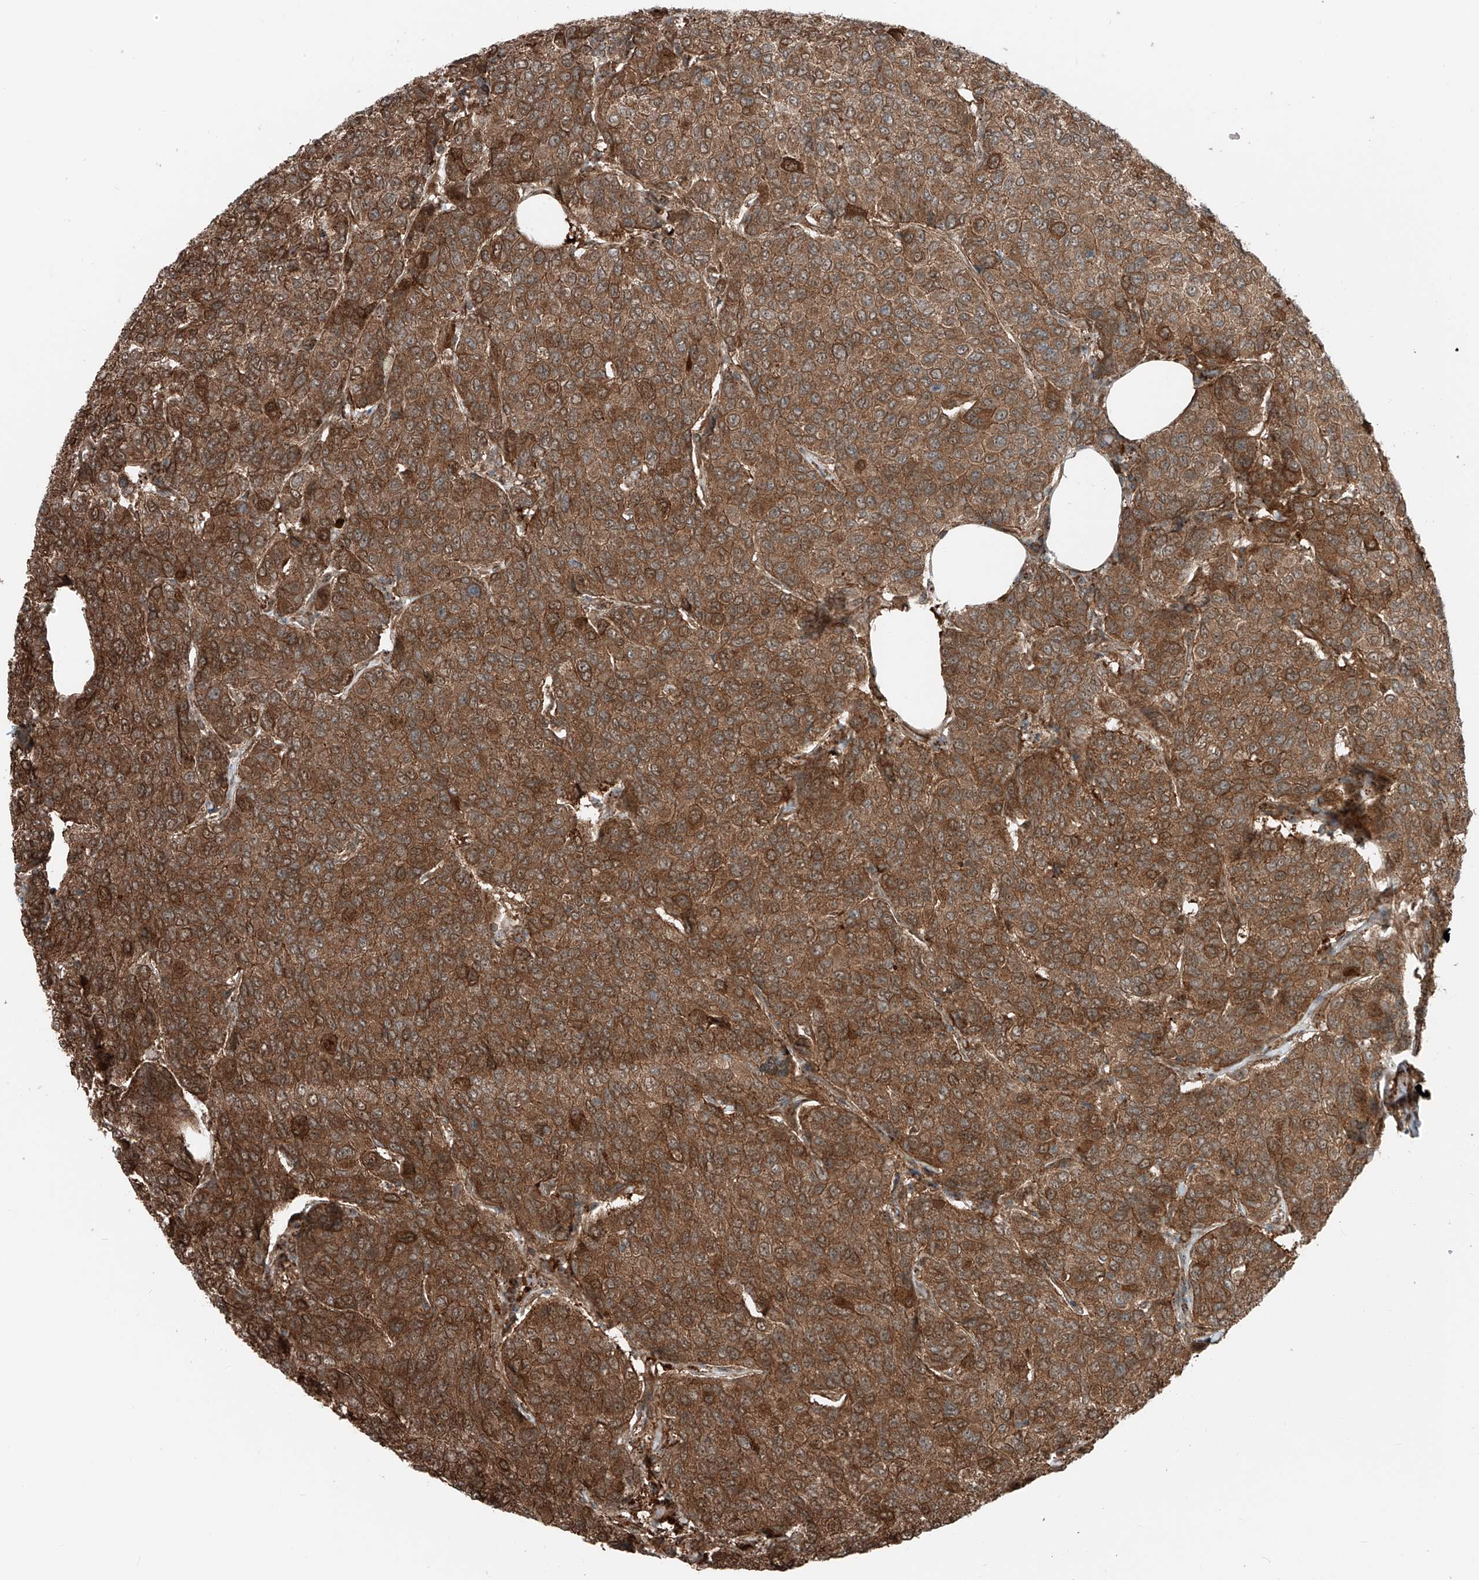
{"staining": {"intensity": "strong", "quantity": ">75%", "location": "cytoplasmic/membranous,nuclear"}, "tissue": "breast cancer", "cell_type": "Tumor cells", "image_type": "cancer", "snomed": [{"axis": "morphology", "description": "Duct carcinoma"}, {"axis": "topography", "description": "Breast"}], "caption": "Immunohistochemistry of human breast cancer (intraductal carcinoma) shows high levels of strong cytoplasmic/membranous and nuclear positivity in approximately >75% of tumor cells.", "gene": "USP48", "patient": {"sex": "female", "age": 55}}